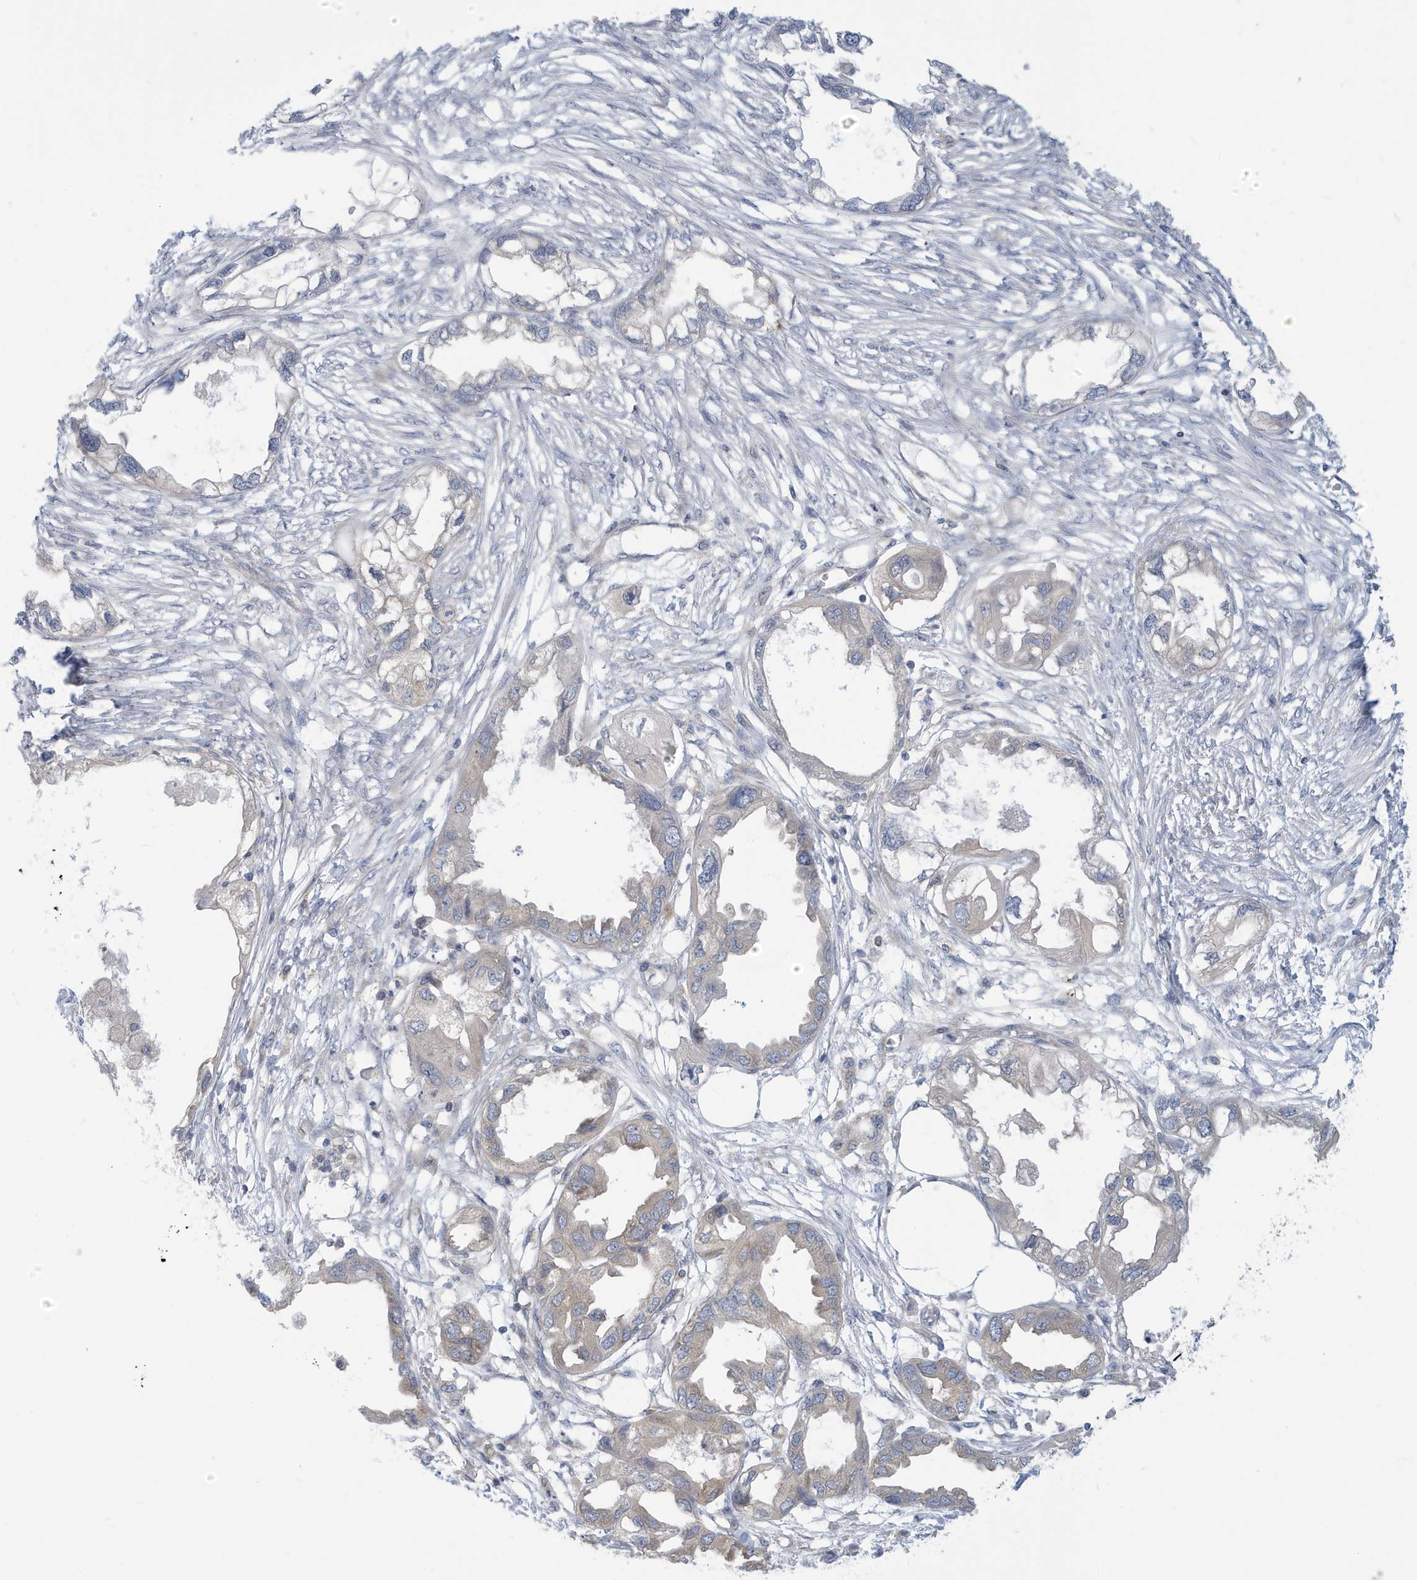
{"staining": {"intensity": "negative", "quantity": "none", "location": "none"}, "tissue": "endometrial cancer", "cell_type": "Tumor cells", "image_type": "cancer", "snomed": [{"axis": "morphology", "description": "Adenocarcinoma, NOS"}, {"axis": "morphology", "description": "Adenocarcinoma, metastatic, NOS"}, {"axis": "topography", "description": "Adipose tissue"}, {"axis": "topography", "description": "Endometrium"}], "caption": "Human endometrial cancer stained for a protein using IHC demonstrates no expression in tumor cells.", "gene": "VTA1", "patient": {"sex": "female", "age": 67}}